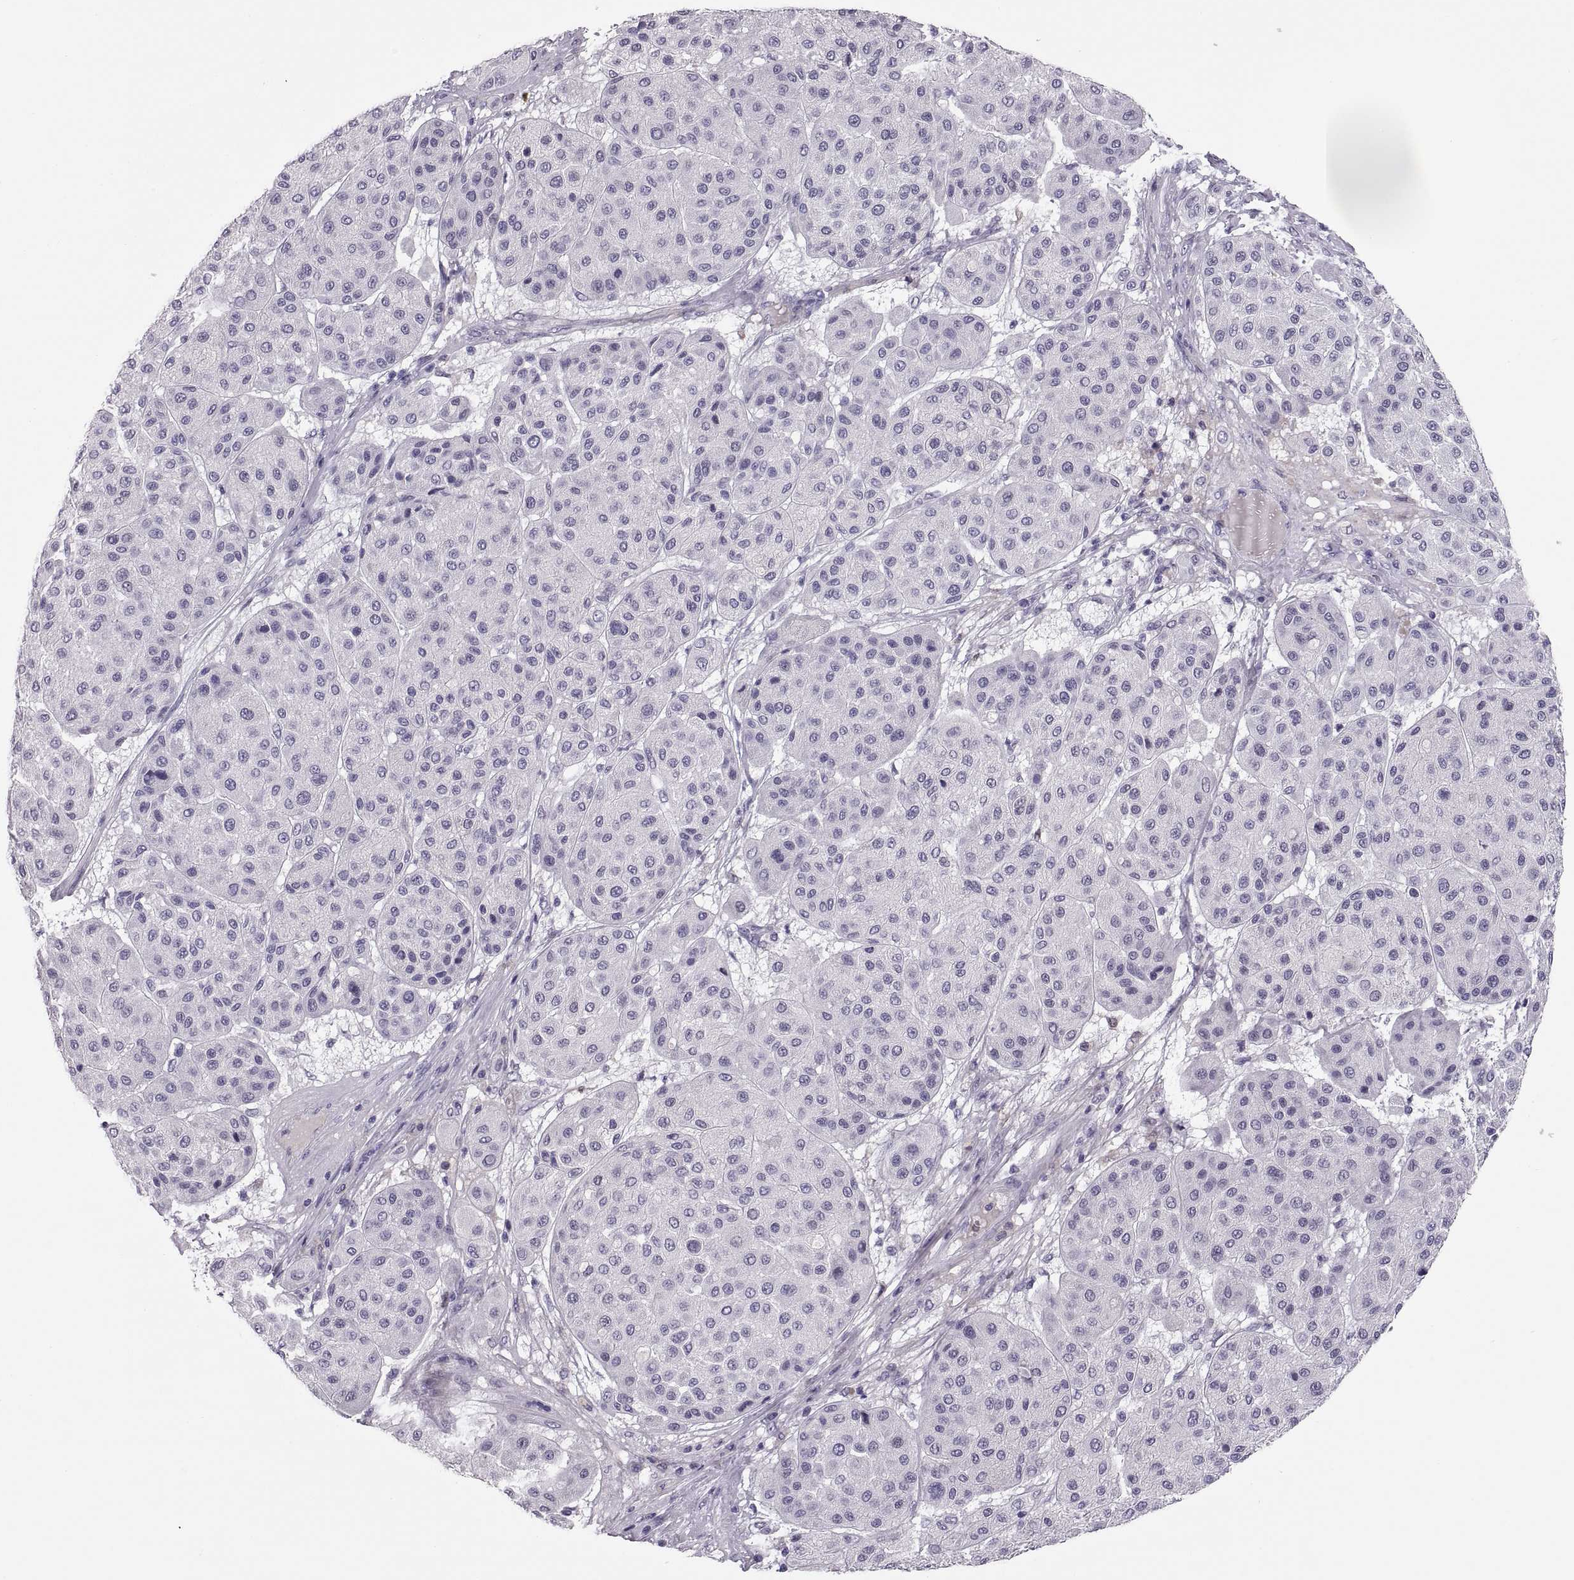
{"staining": {"intensity": "negative", "quantity": "none", "location": "none"}, "tissue": "melanoma", "cell_type": "Tumor cells", "image_type": "cancer", "snomed": [{"axis": "morphology", "description": "Malignant melanoma, Metastatic site"}, {"axis": "topography", "description": "Smooth muscle"}], "caption": "Protein analysis of melanoma displays no significant expression in tumor cells. The staining was performed using DAB (3,3'-diaminobenzidine) to visualize the protein expression in brown, while the nuclei were stained in blue with hematoxylin (Magnification: 20x).", "gene": "QRICH2", "patient": {"sex": "male", "age": 41}}